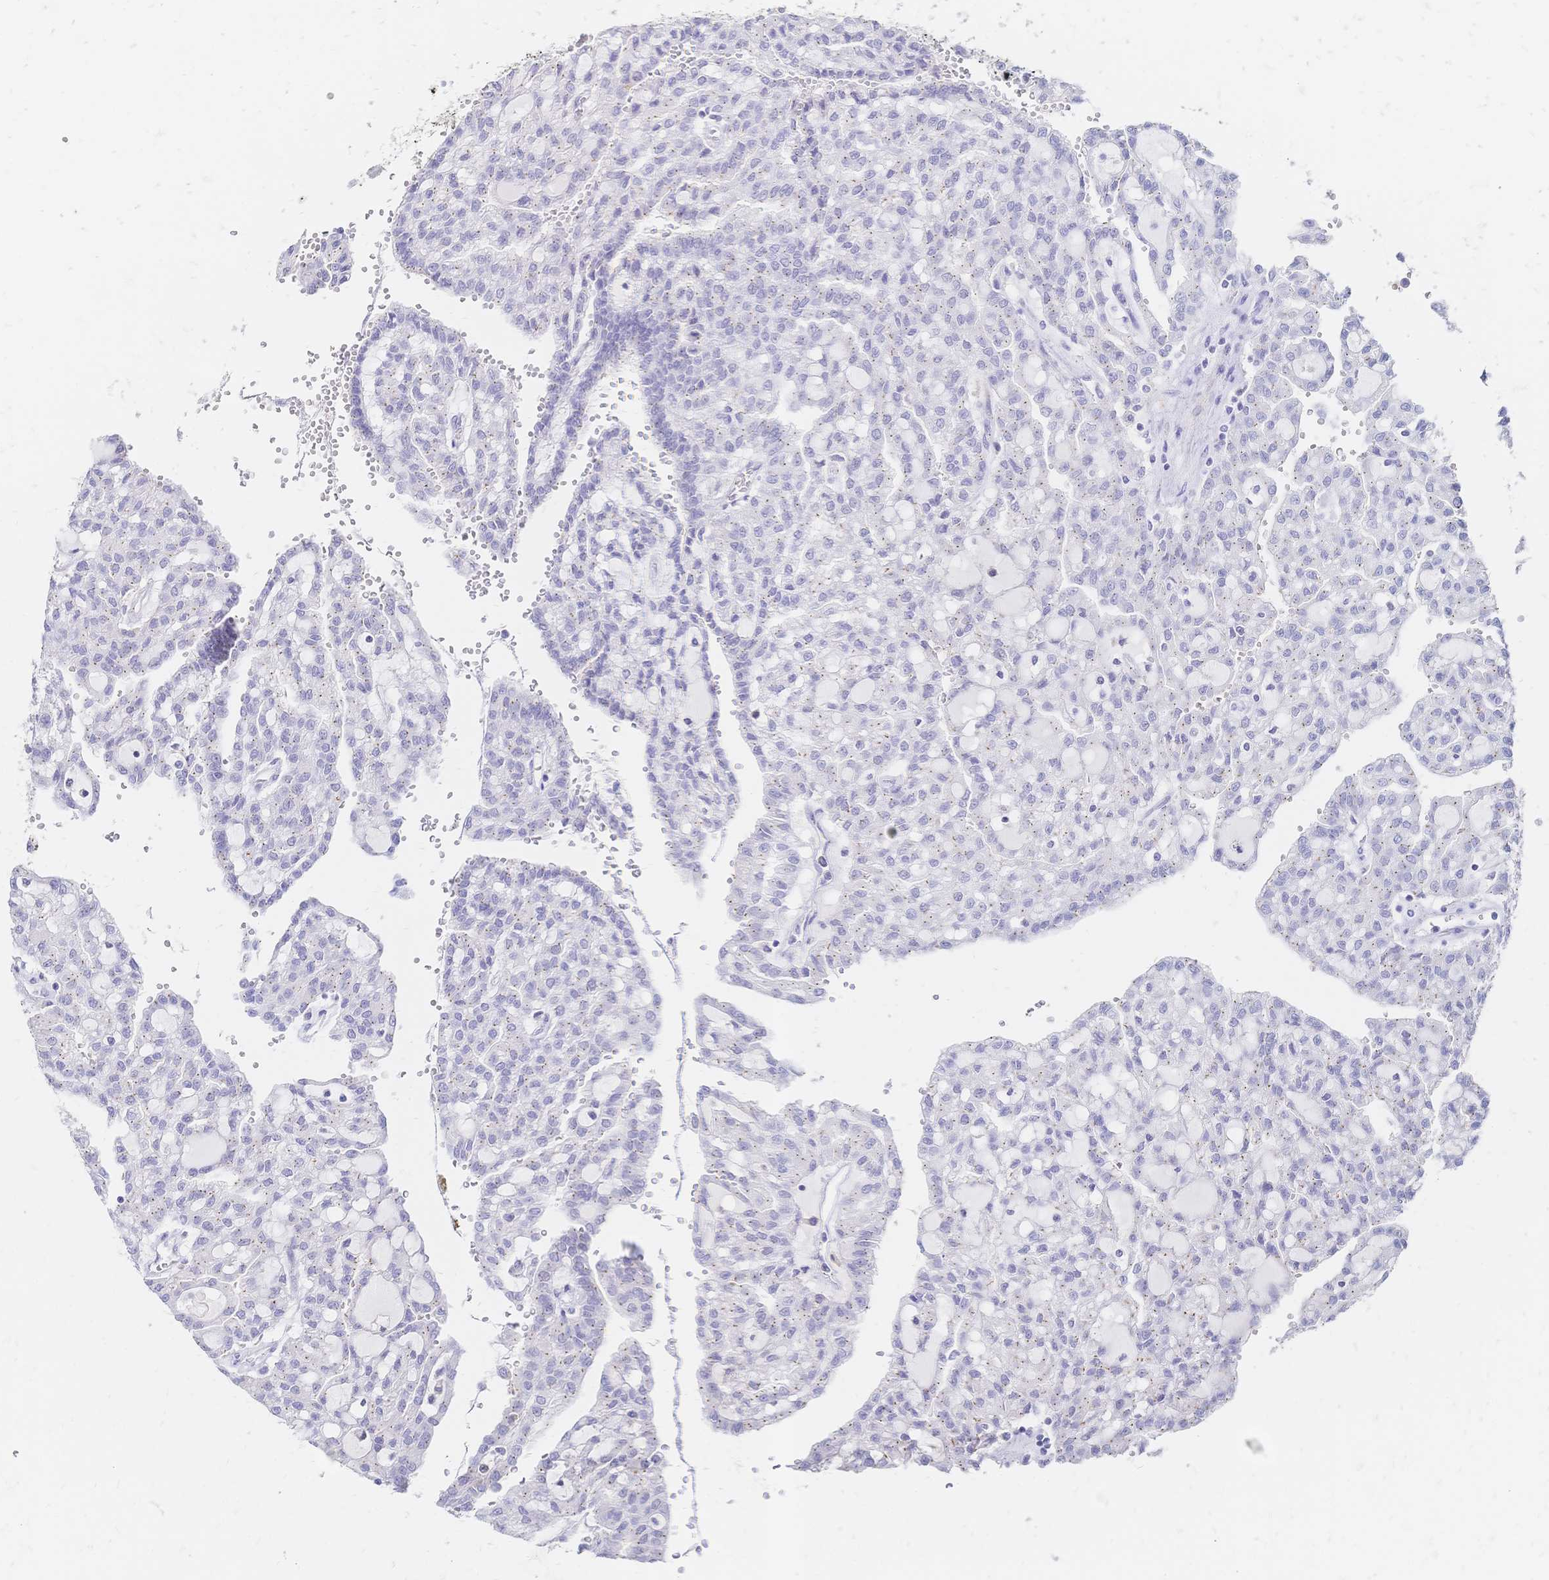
{"staining": {"intensity": "negative", "quantity": "none", "location": "none"}, "tissue": "renal cancer", "cell_type": "Tumor cells", "image_type": "cancer", "snomed": [{"axis": "morphology", "description": "Adenocarcinoma, NOS"}, {"axis": "topography", "description": "Kidney"}], "caption": "High power microscopy image of an IHC histopathology image of renal cancer, revealing no significant staining in tumor cells.", "gene": "PSORS1C2", "patient": {"sex": "male", "age": 63}}